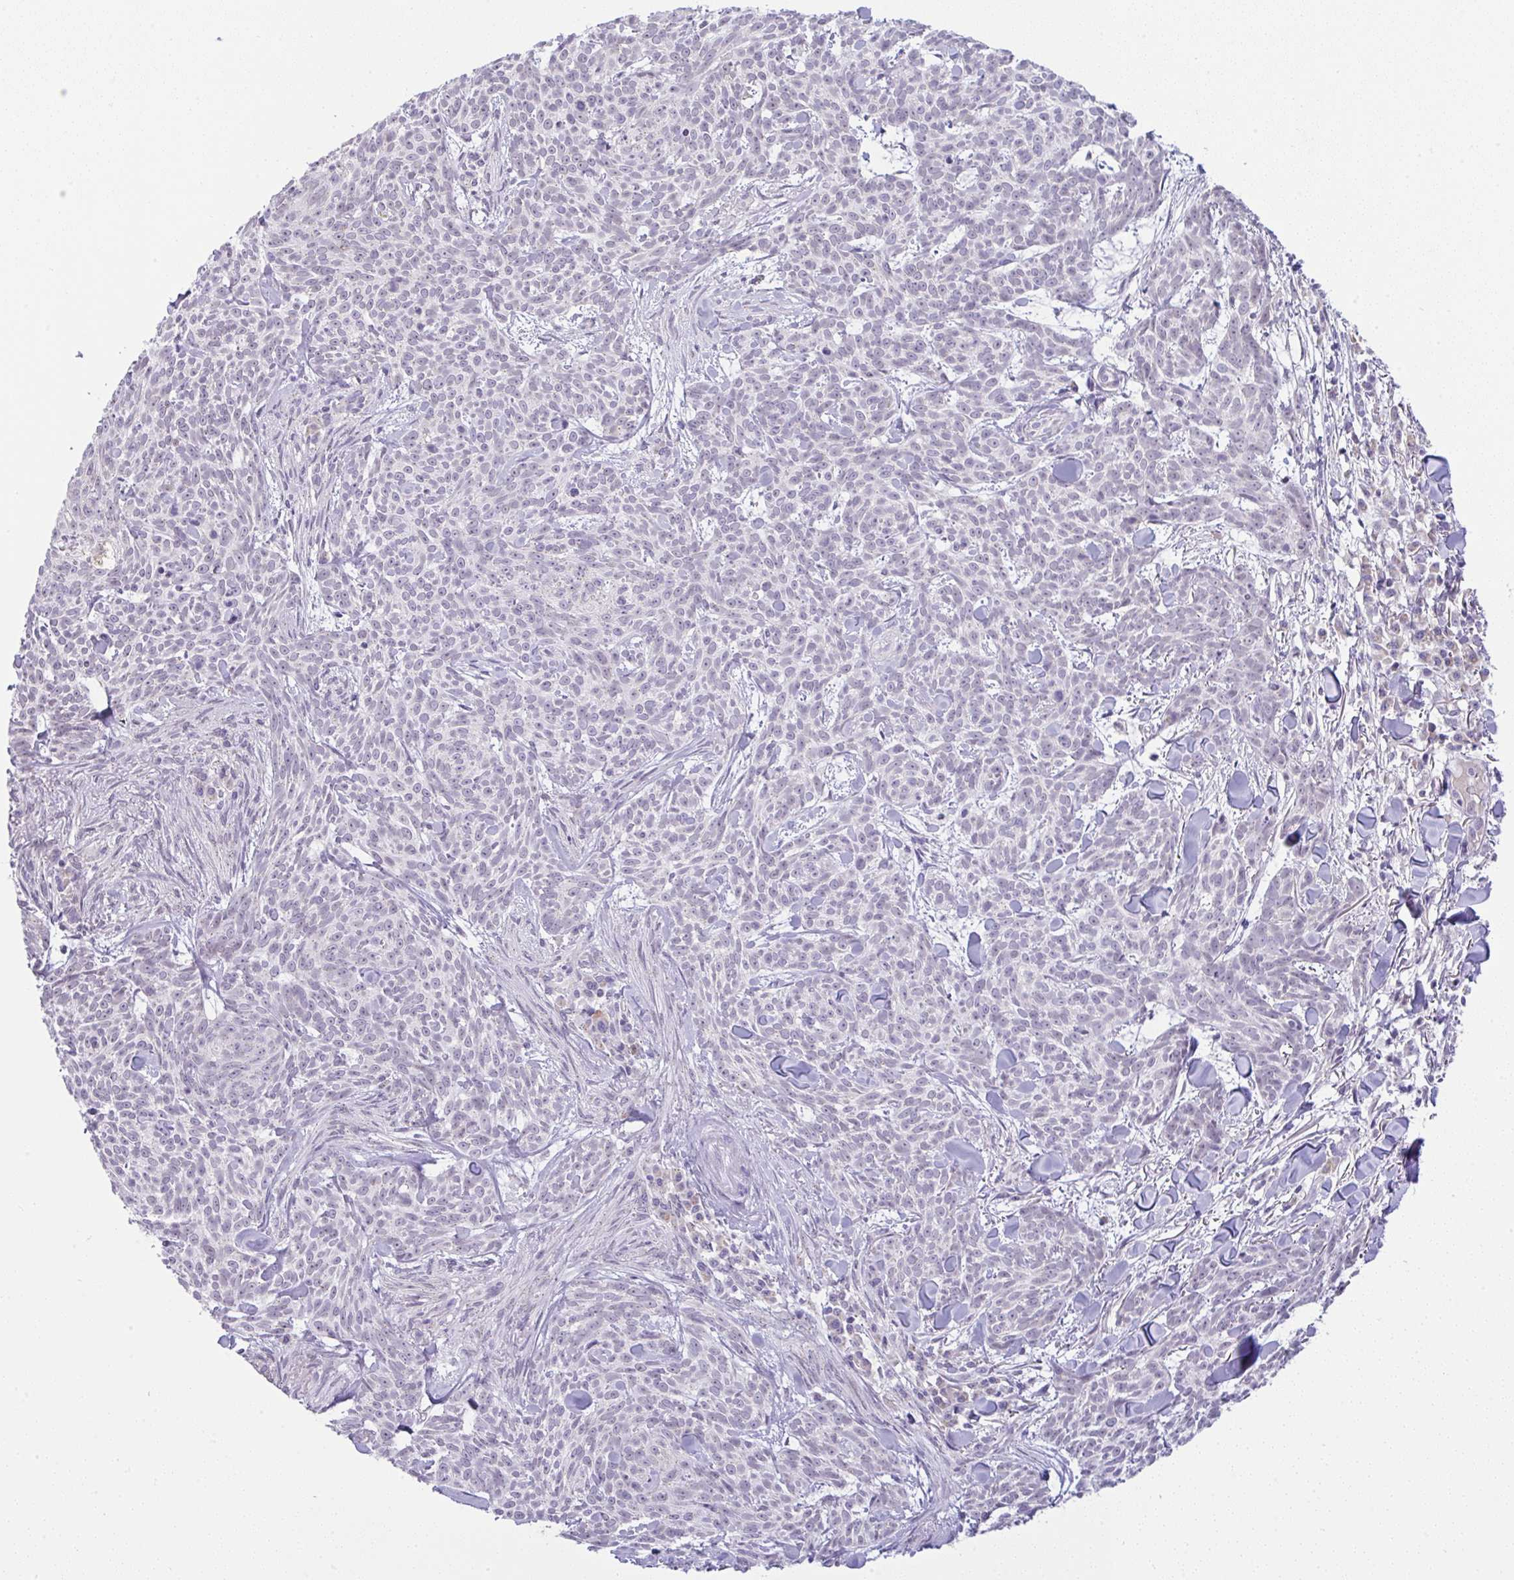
{"staining": {"intensity": "negative", "quantity": "none", "location": "none"}, "tissue": "skin cancer", "cell_type": "Tumor cells", "image_type": "cancer", "snomed": [{"axis": "morphology", "description": "Basal cell carcinoma"}, {"axis": "topography", "description": "Skin"}], "caption": "This is an immunohistochemistry (IHC) histopathology image of human skin basal cell carcinoma. There is no staining in tumor cells.", "gene": "FAM177A1", "patient": {"sex": "female", "age": 93}}